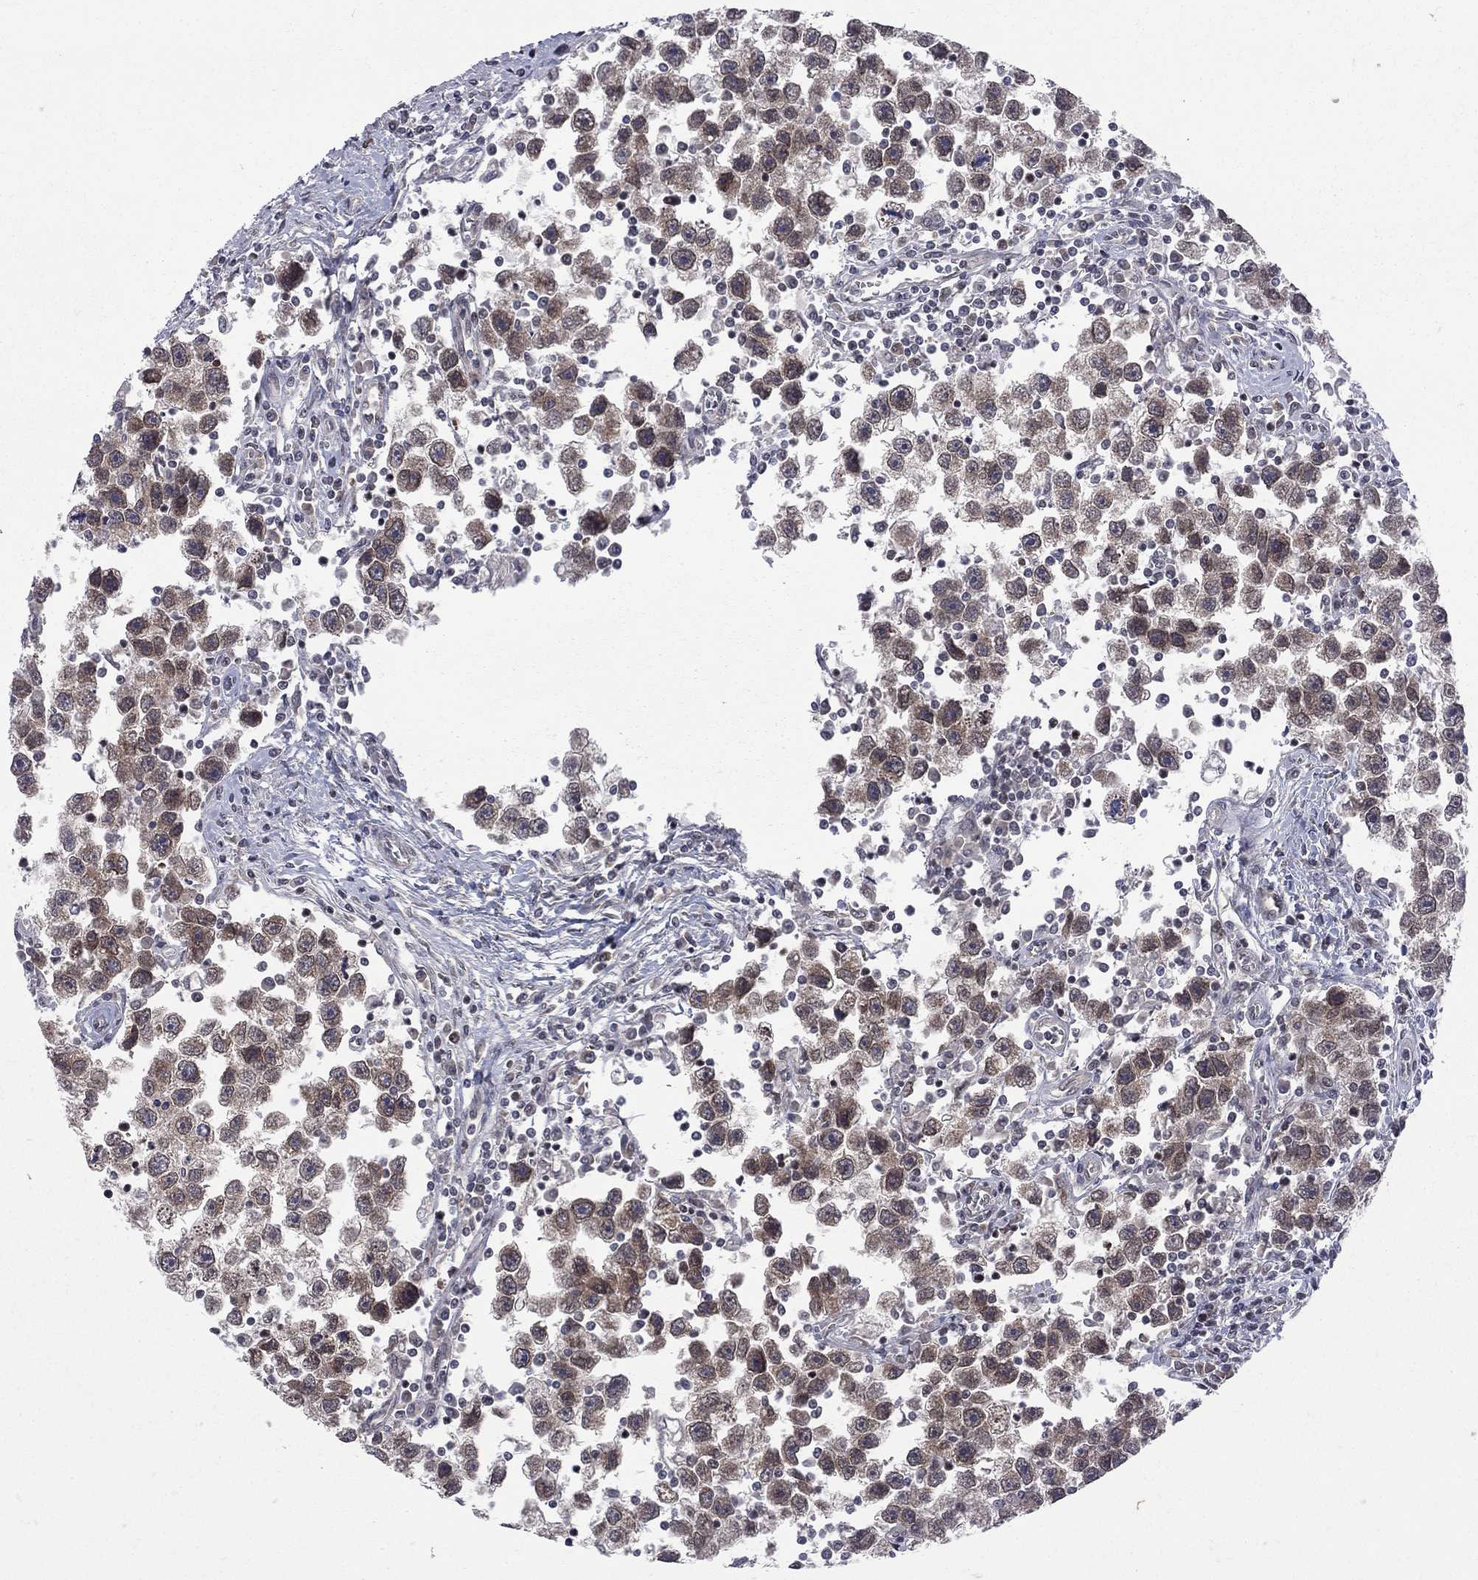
{"staining": {"intensity": "moderate", "quantity": ">75%", "location": "cytoplasmic/membranous"}, "tissue": "testis cancer", "cell_type": "Tumor cells", "image_type": "cancer", "snomed": [{"axis": "morphology", "description": "Seminoma, NOS"}, {"axis": "topography", "description": "Testis"}], "caption": "A histopathology image of human seminoma (testis) stained for a protein demonstrates moderate cytoplasmic/membranous brown staining in tumor cells.", "gene": "CNOT11", "patient": {"sex": "male", "age": 30}}